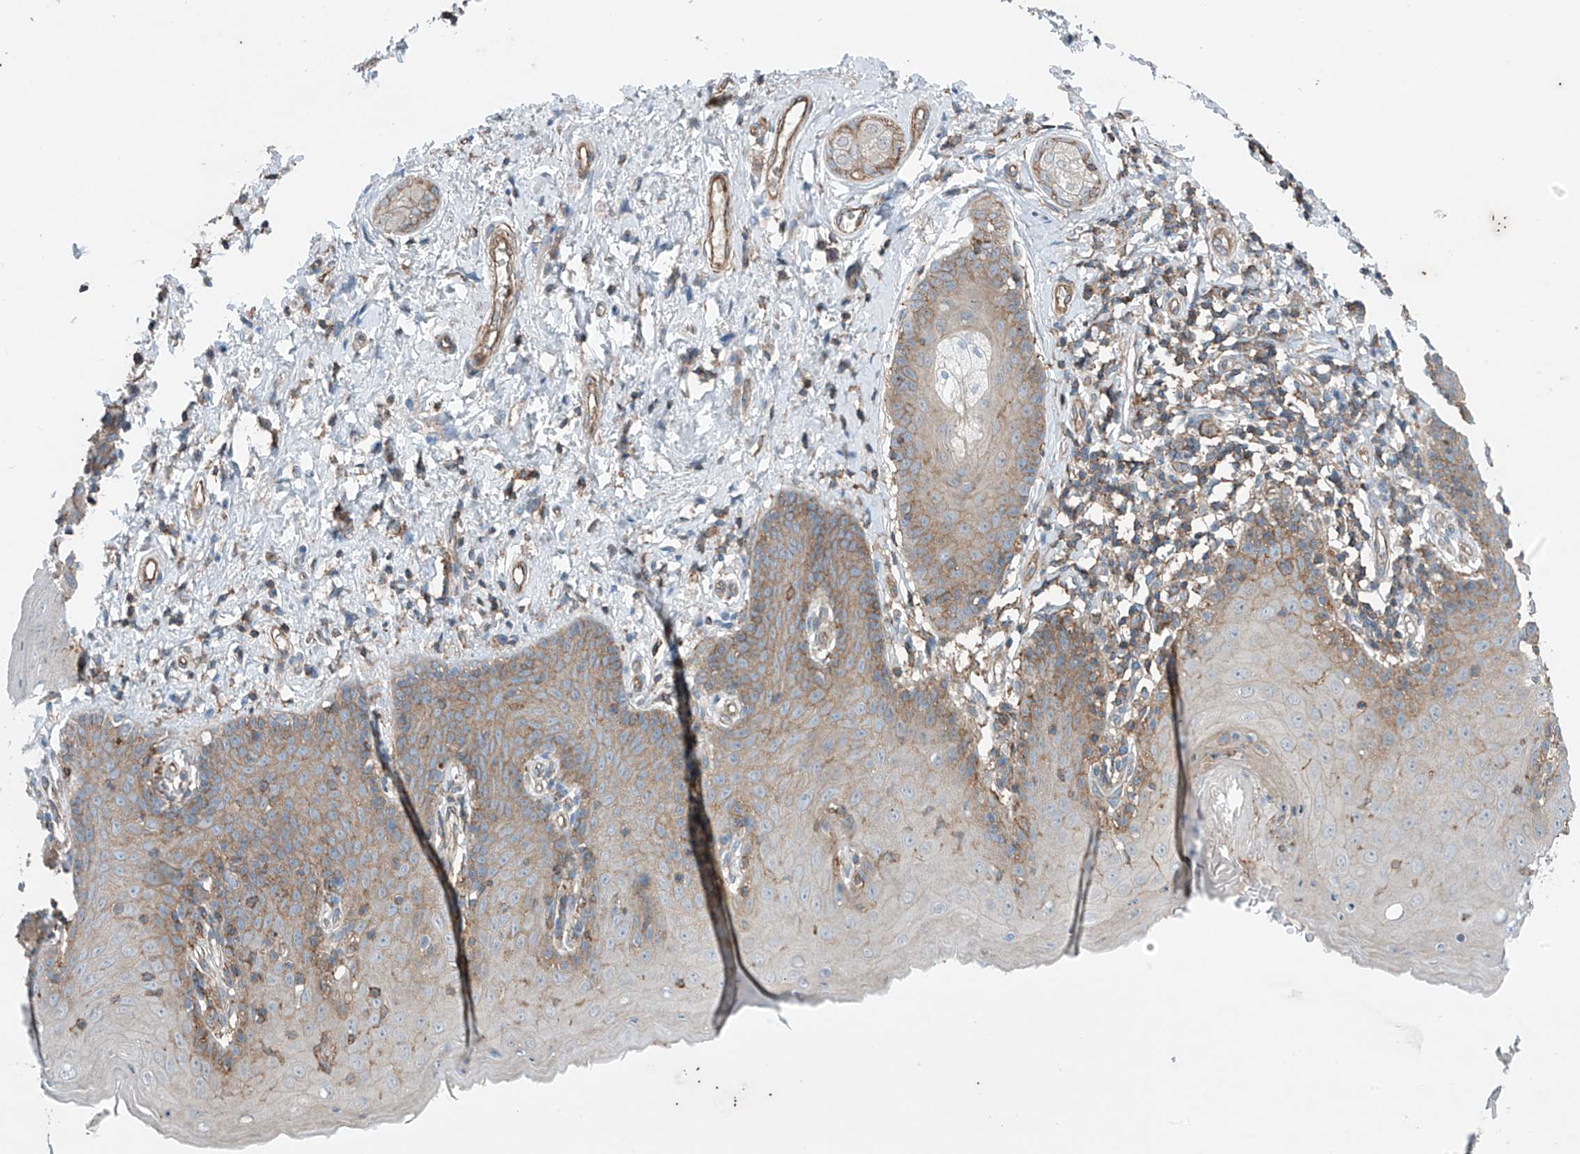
{"staining": {"intensity": "moderate", "quantity": "25%-75%", "location": "cytoplasmic/membranous"}, "tissue": "skin", "cell_type": "Epidermal cells", "image_type": "normal", "snomed": [{"axis": "morphology", "description": "Normal tissue, NOS"}, {"axis": "topography", "description": "Vulva"}], "caption": "Immunohistochemistry (IHC) of unremarkable skin shows medium levels of moderate cytoplasmic/membranous positivity in approximately 25%-75% of epidermal cells. (brown staining indicates protein expression, while blue staining denotes nuclei).", "gene": "SLC1A5", "patient": {"sex": "female", "age": 66}}